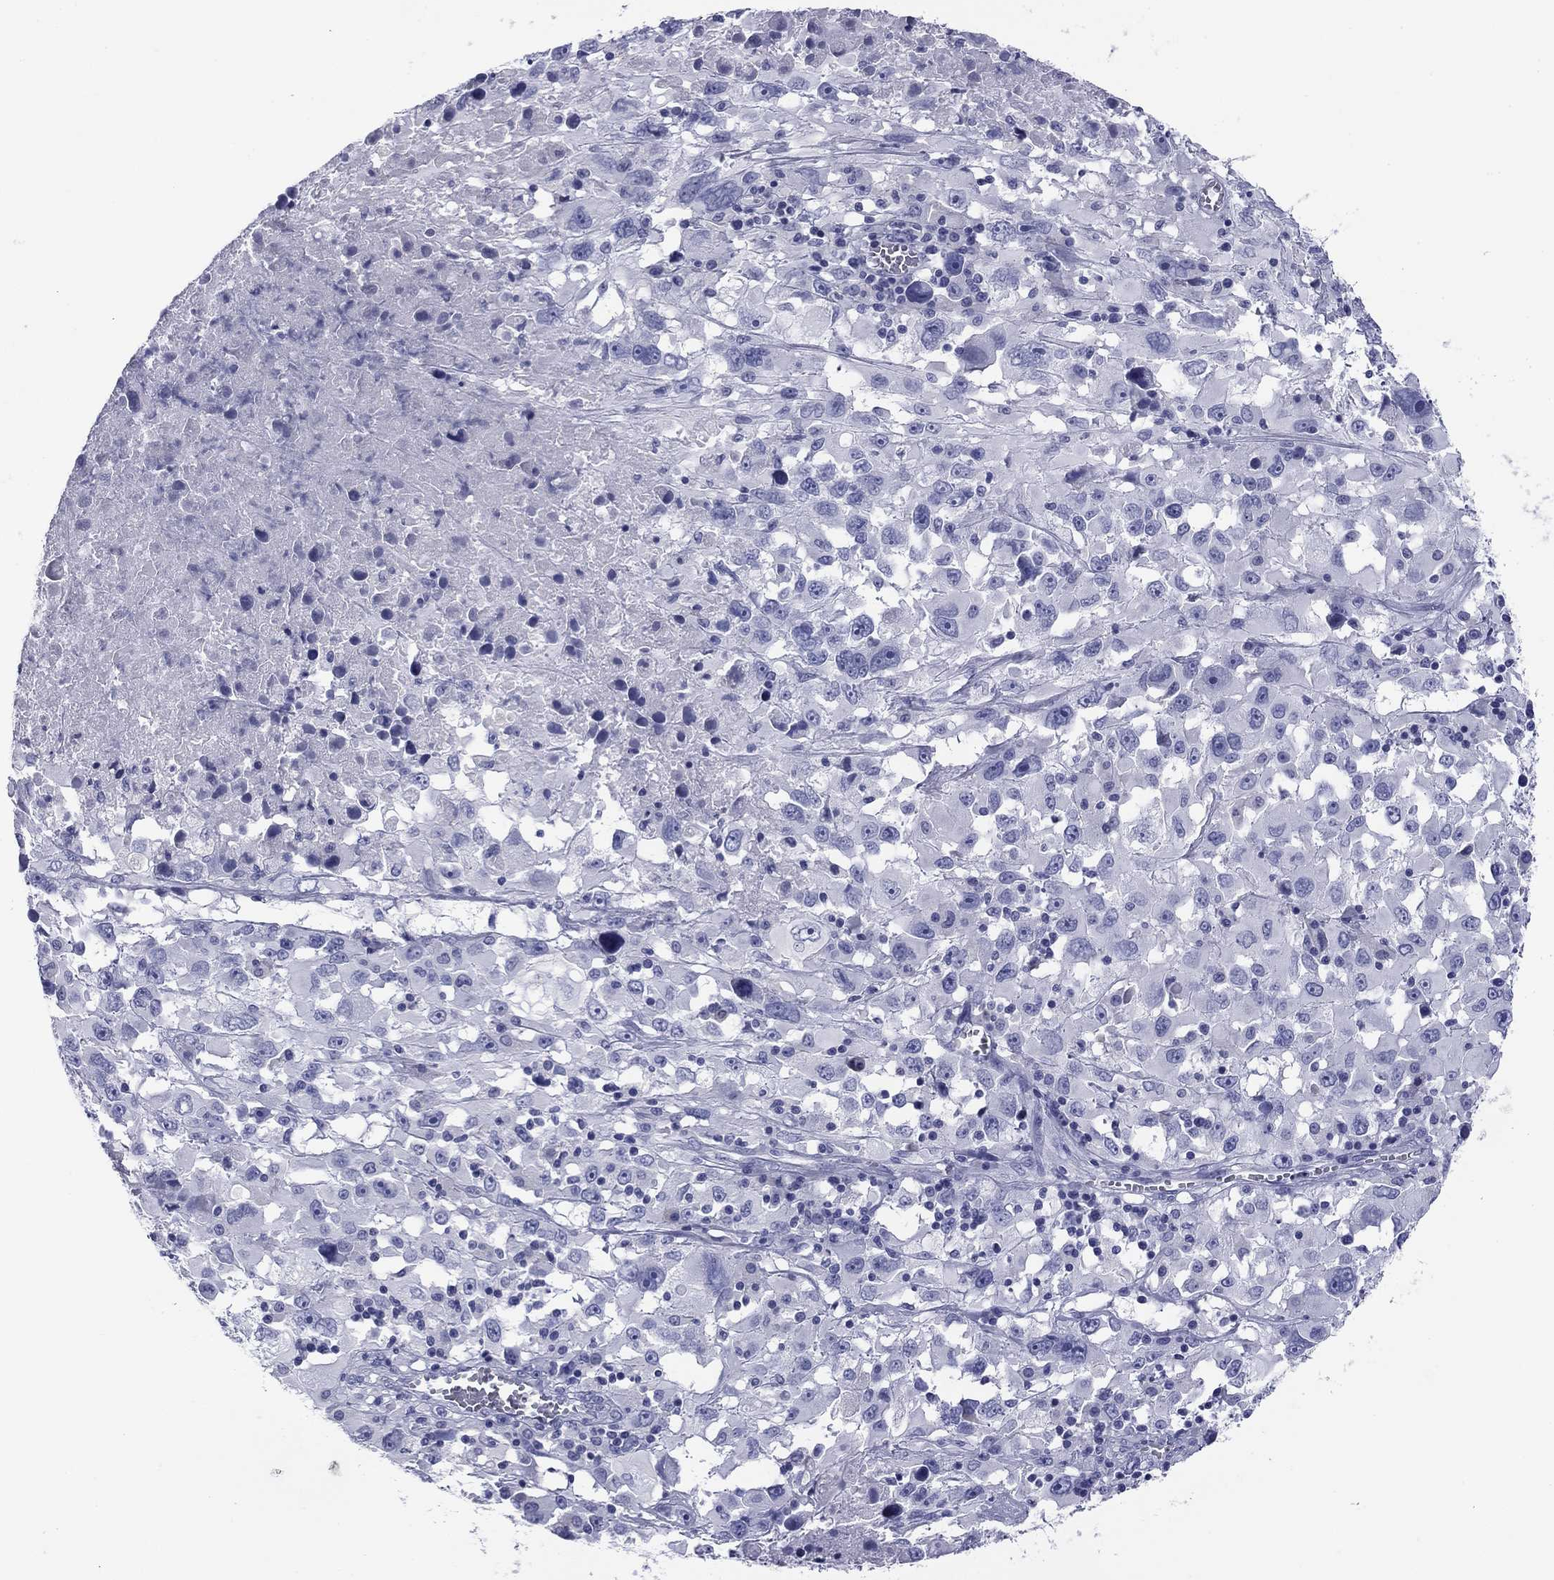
{"staining": {"intensity": "negative", "quantity": "none", "location": "none"}, "tissue": "melanoma", "cell_type": "Tumor cells", "image_type": "cancer", "snomed": [{"axis": "morphology", "description": "Malignant melanoma, Metastatic site"}, {"axis": "topography", "description": "Soft tissue"}], "caption": "Immunohistochemistry (IHC) micrograph of neoplastic tissue: malignant melanoma (metastatic site) stained with DAB shows no significant protein staining in tumor cells.", "gene": "ABCC2", "patient": {"sex": "male", "age": 50}}